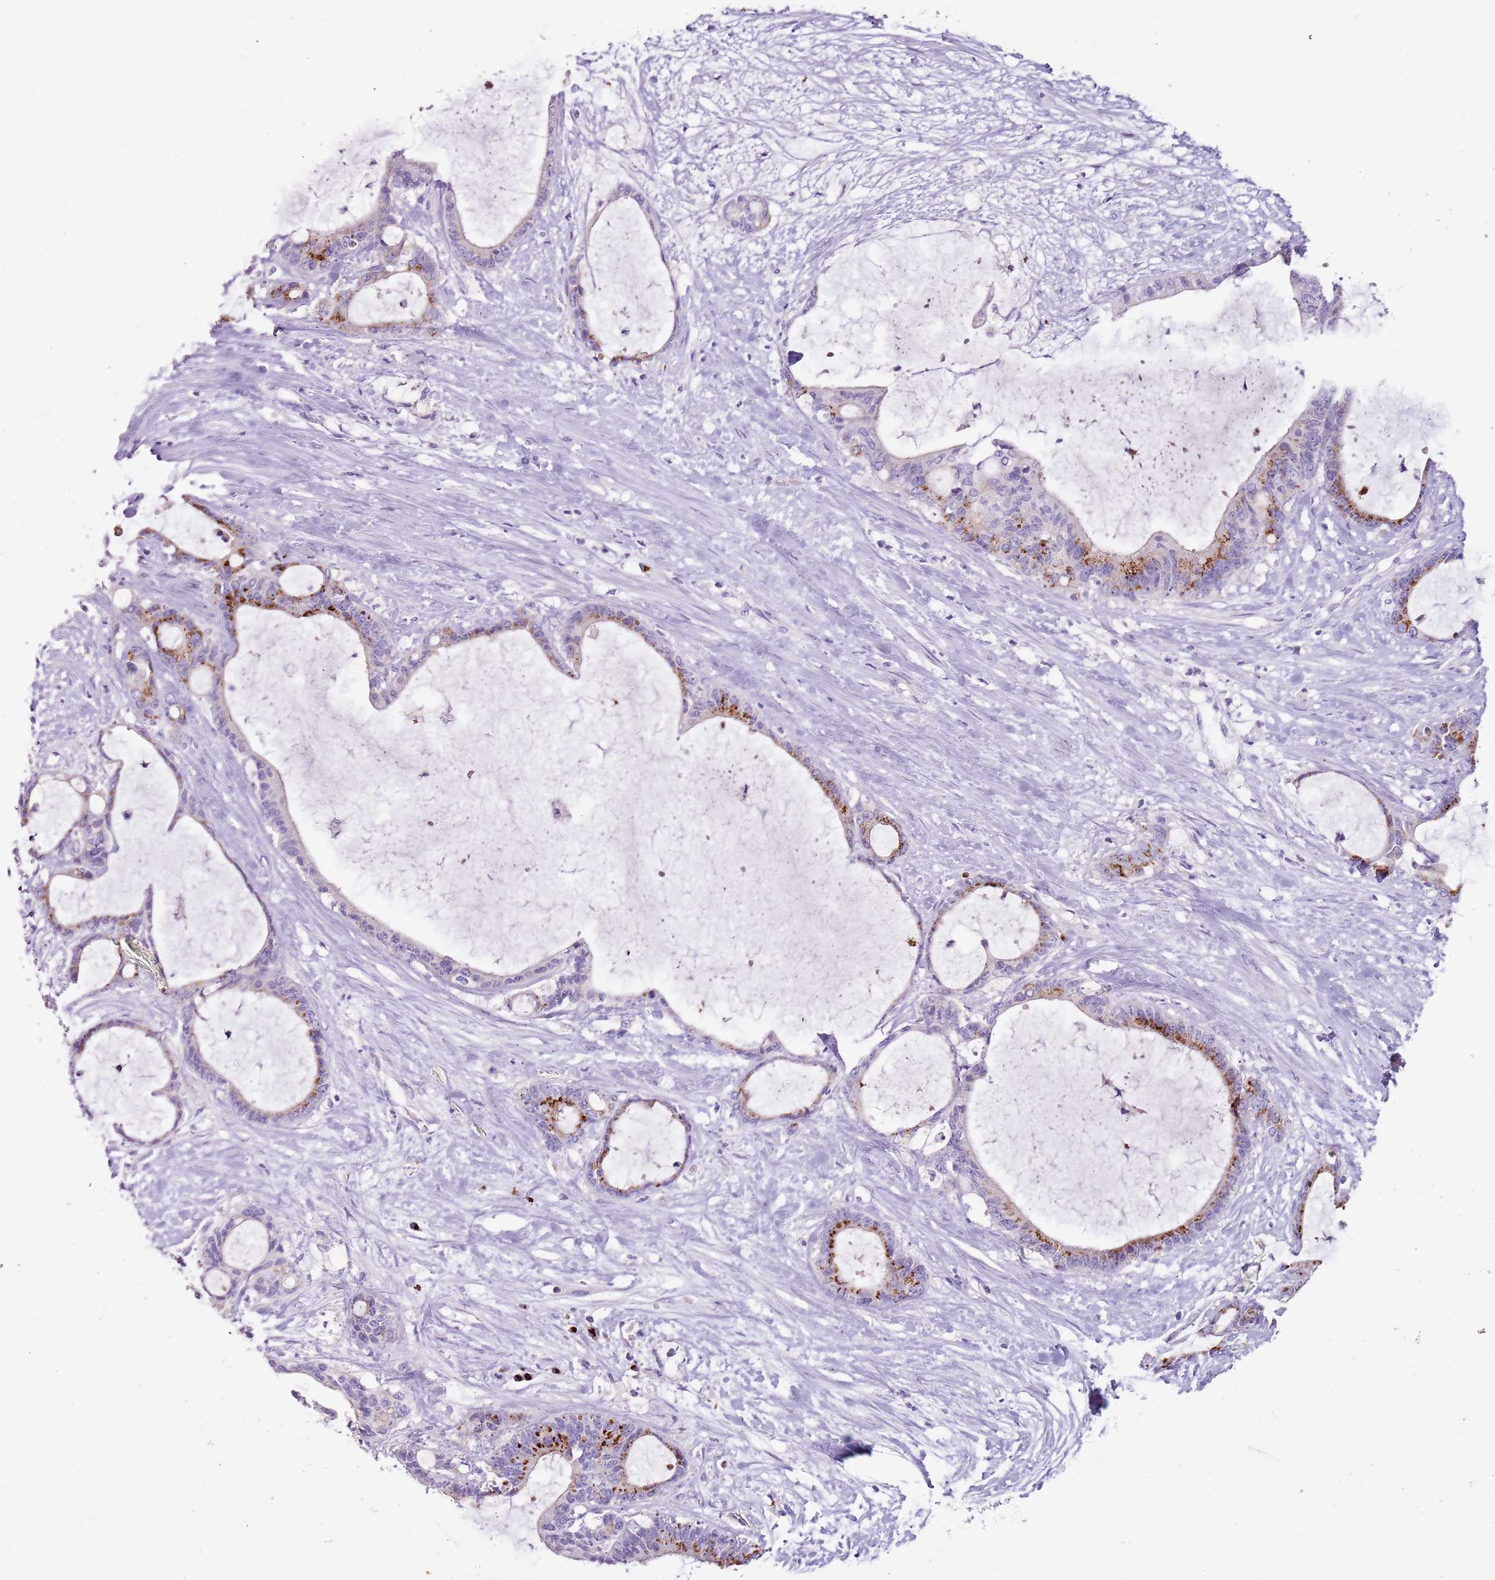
{"staining": {"intensity": "strong", "quantity": "25%-75%", "location": "cytoplasmic/membranous"}, "tissue": "liver cancer", "cell_type": "Tumor cells", "image_type": "cancer", "snomed": [{"axis": "morphology", "description": "Normal tissue, NOS"}, {"axis": "morphology", "description": "Cholangiocarcinoma"}, {"axis": "topography", "description": "Liver"}, {"axis": "topography", "description": "Peripheral nerve tissue"}], "caption": "Approximately 25%-75% of tumor cells in human liver cancer reveal strong cytoplasmic/membranous protein positivity as visualized by brown immunohistochemical staining.", "gene": "C2CD3", "patient": {"sex": "female", "age": 73}}